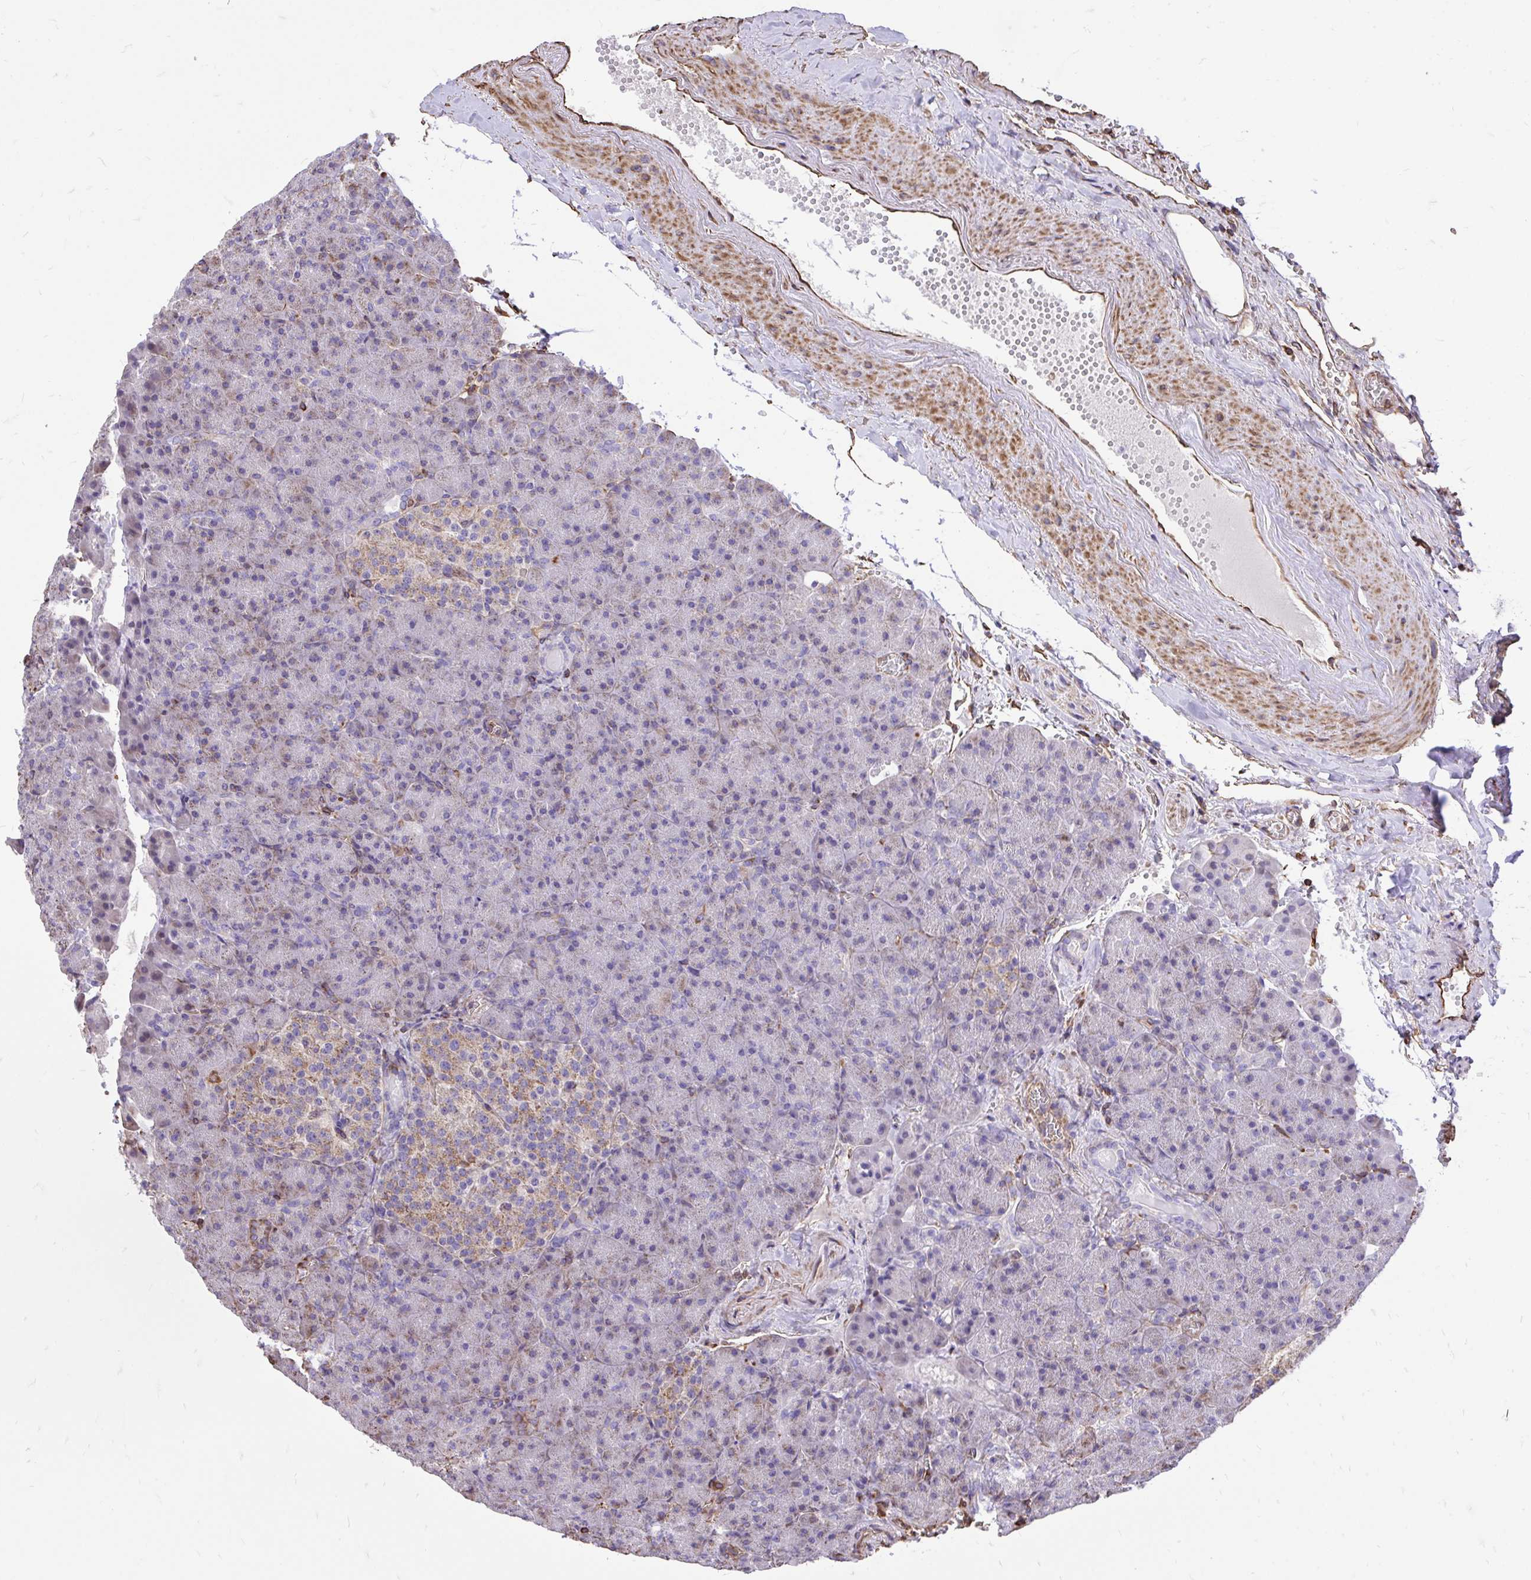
{"staining": {"intensity": "moderate", "quantity": "<25%", "location": "cytoplasmic/membranous"}, "tissue": "pancreas", "cell_type": "Exocrine glandular cells", "image_type": "normal", "snomed": [{"axis": "morphology", "description": "Normal tissue, NOS"}, {"axis": "topography", "description": "Pancreas"}], "caption": "Protein expression analysis of benign human pancreas reveals moderate cytoplasmic/membranous staining in approximately <25% of exocrine glandular cells.", "gene": "RNF103", "patient": {"sex": "female", "age": 74}}